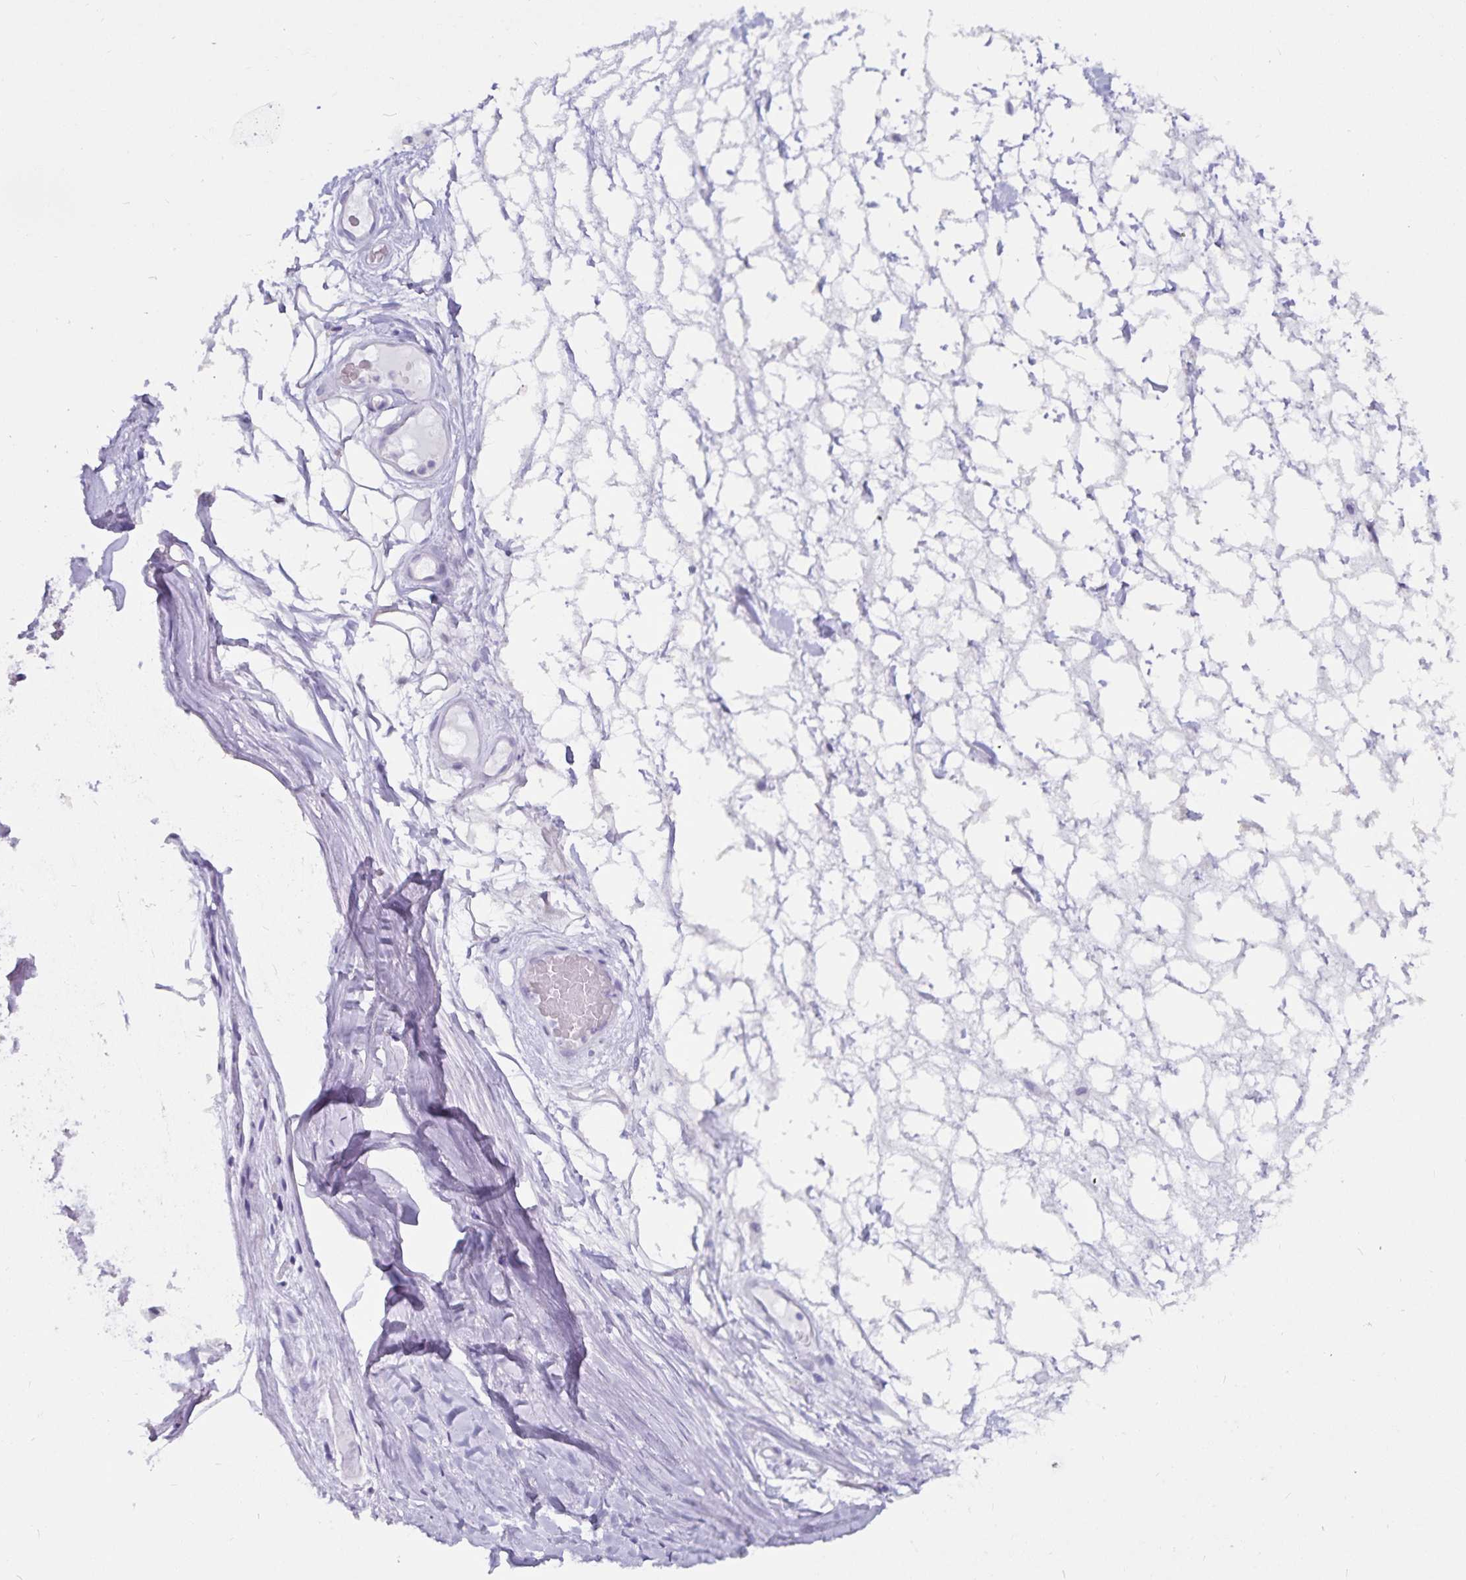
{"staining": {"intensity": "negative", "quantity": "none", "location": "none"}, "tissue": "adipose tissue", "cell_type": "Adipocytes", "image_type": "normal", "snomed": [{"axis": "morphology", "description": "Normal tissue, NOS"}, {"axis": "topography", "description": "Lymph node"}, {"axis": "topography", "description": "Cartilage tissue"}, {"axis": "topography", "description": "Nasopharynx"}], "caption": "High magnification brightfield microscopy of normal adipose tissue stained with DAB (3,3'-diaminobenzidine) (brown) and counterstained with hematoxylin (blue): adipocytes show no significant staining. Brightfield microscopy of immunohistochemistry stained with DAB (brown) and hematoxylin (blue), captured at high magnification.", "gene": "GPR137", "patient": {"sex": "male", "age": 63}}